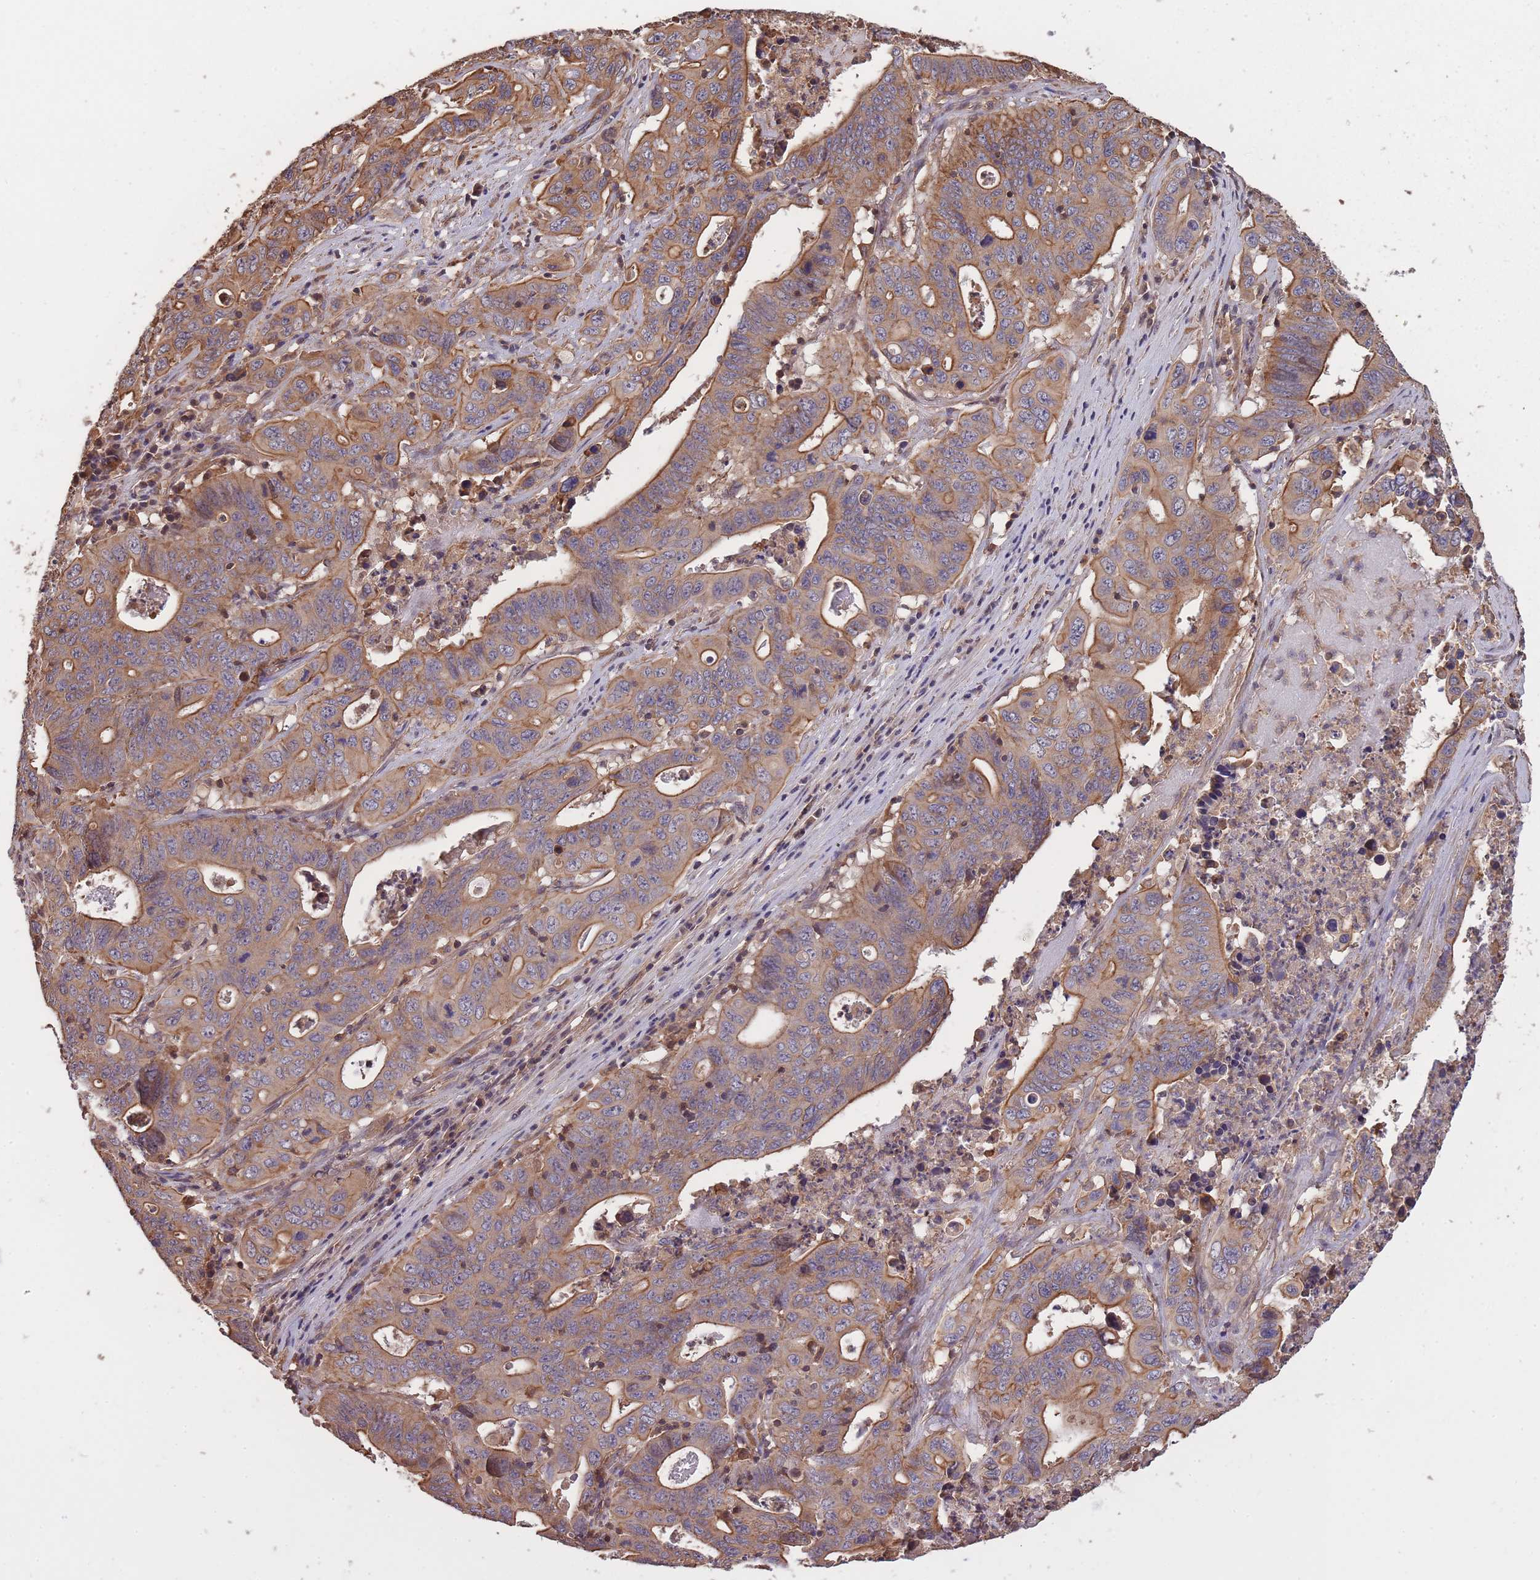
{"staining": {"intensity": "moderate", "quantity": ">75%", "location": "cytoplasmic/membranous"}, "tissue": "lung cancer", "cell_type": "Tumor cells", "image_type": "cancer", "snomed": [{"axis": "morphology", "description": "Adenocarcinoma, NOS"}, {"axis": "topography", "description": "Lung"}], "caption": "Human adenocarcinoma (lung) stained with a brown dye displays moderate cytoplasmic/membranous positive staining in approximately >75% of tumor cells.", "gene": "ARMH3", "patient": {"sex": "female", "age": 60}}